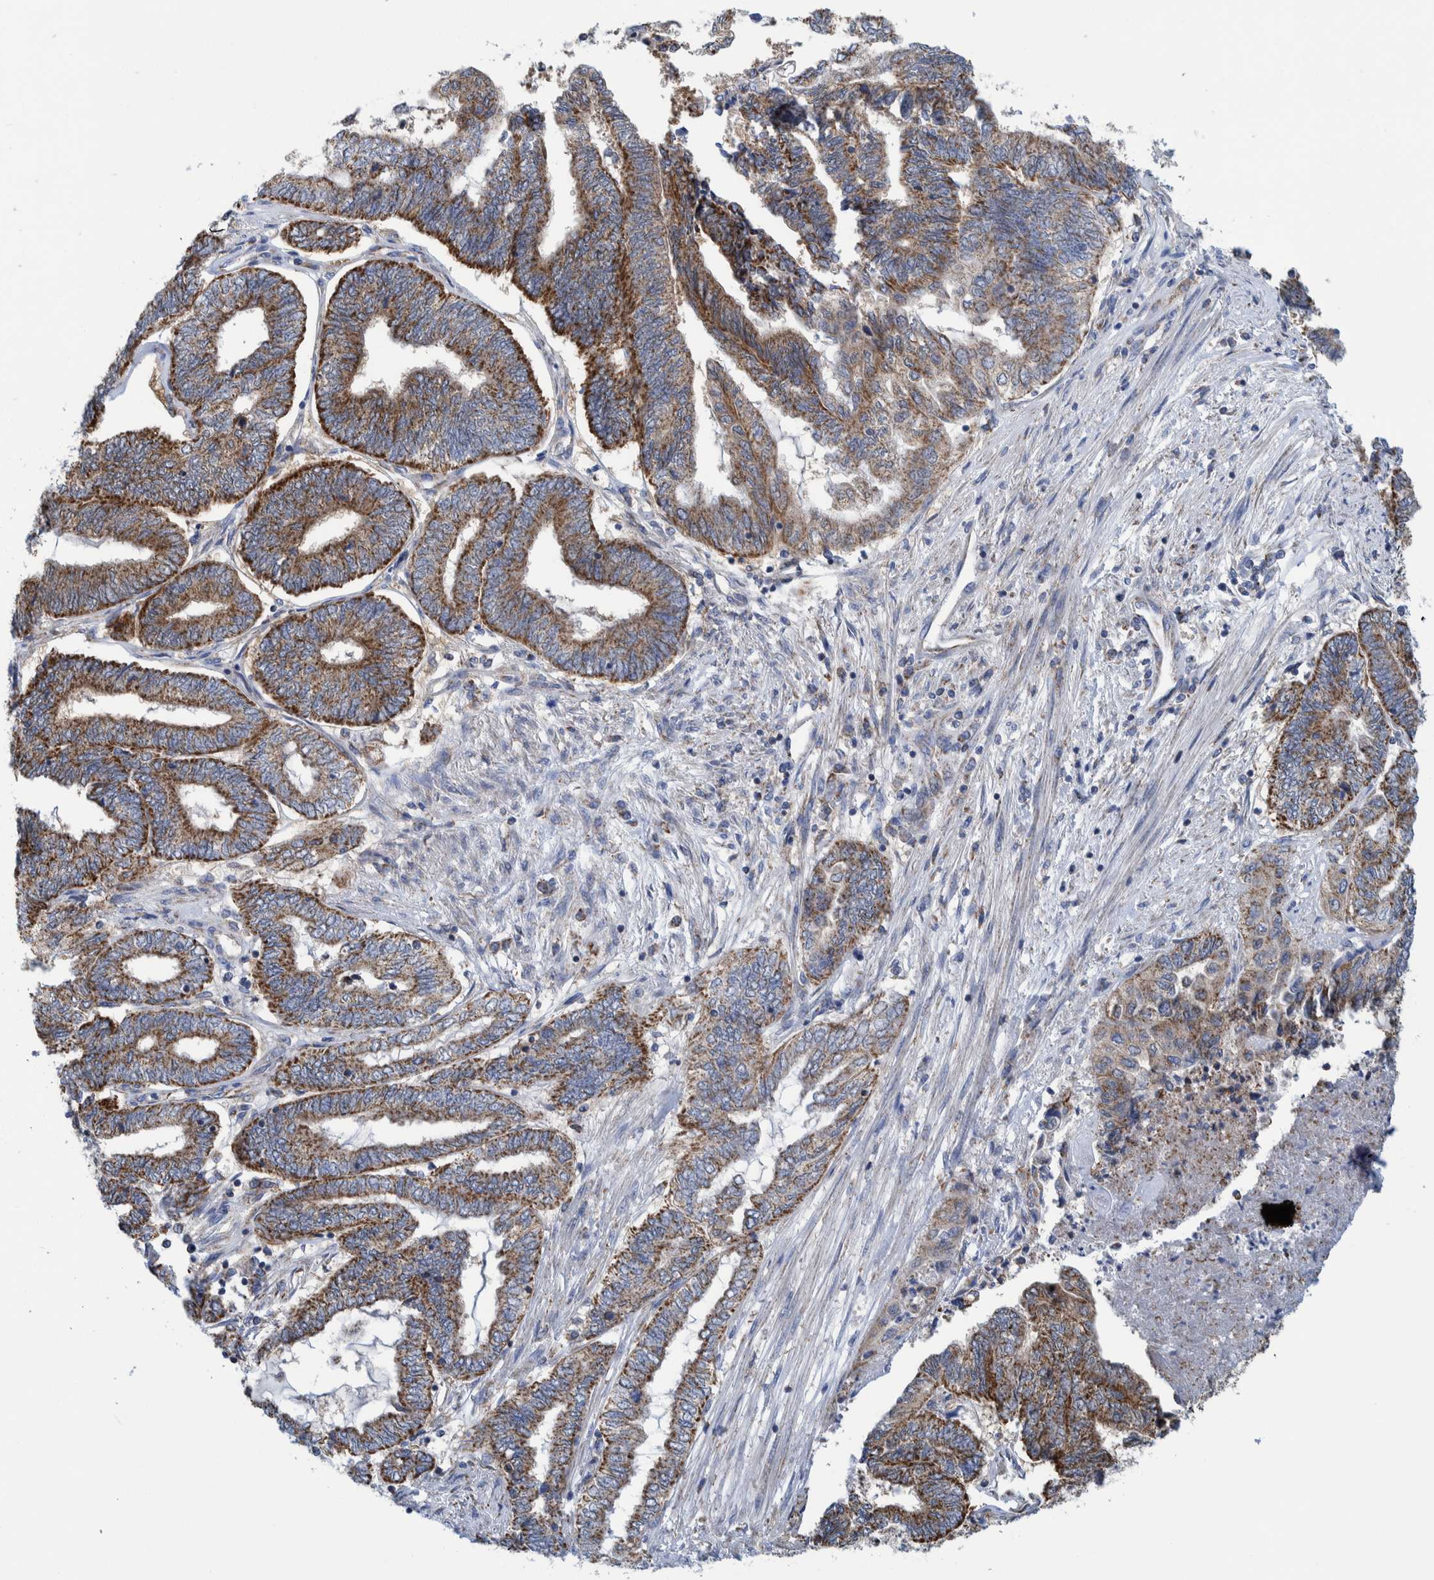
{"staining": {"intensity": "strong", "quantity": ">75%", "location": "cytoplasmic/membranous"}, "tissue": "endometrial cancer", "cell_type": "Tumor cells", "image_type": "cancer", "snomed": [{"axis": "morphology", "description": "Adenocarcinoma, NOS"}, {"axis": "topography", "description": "Uterus"}, {"axis": "topography", "description": "Endometrium"}], "caption": "Endometrial adenocarcinoma was stained to show a protein in brown. There is high levels of strong cytoplasmic/membranous expression in about >75% of tumor cells.", "gene": "MRPS7", "patient": {"sex": "female", "age": 70}}